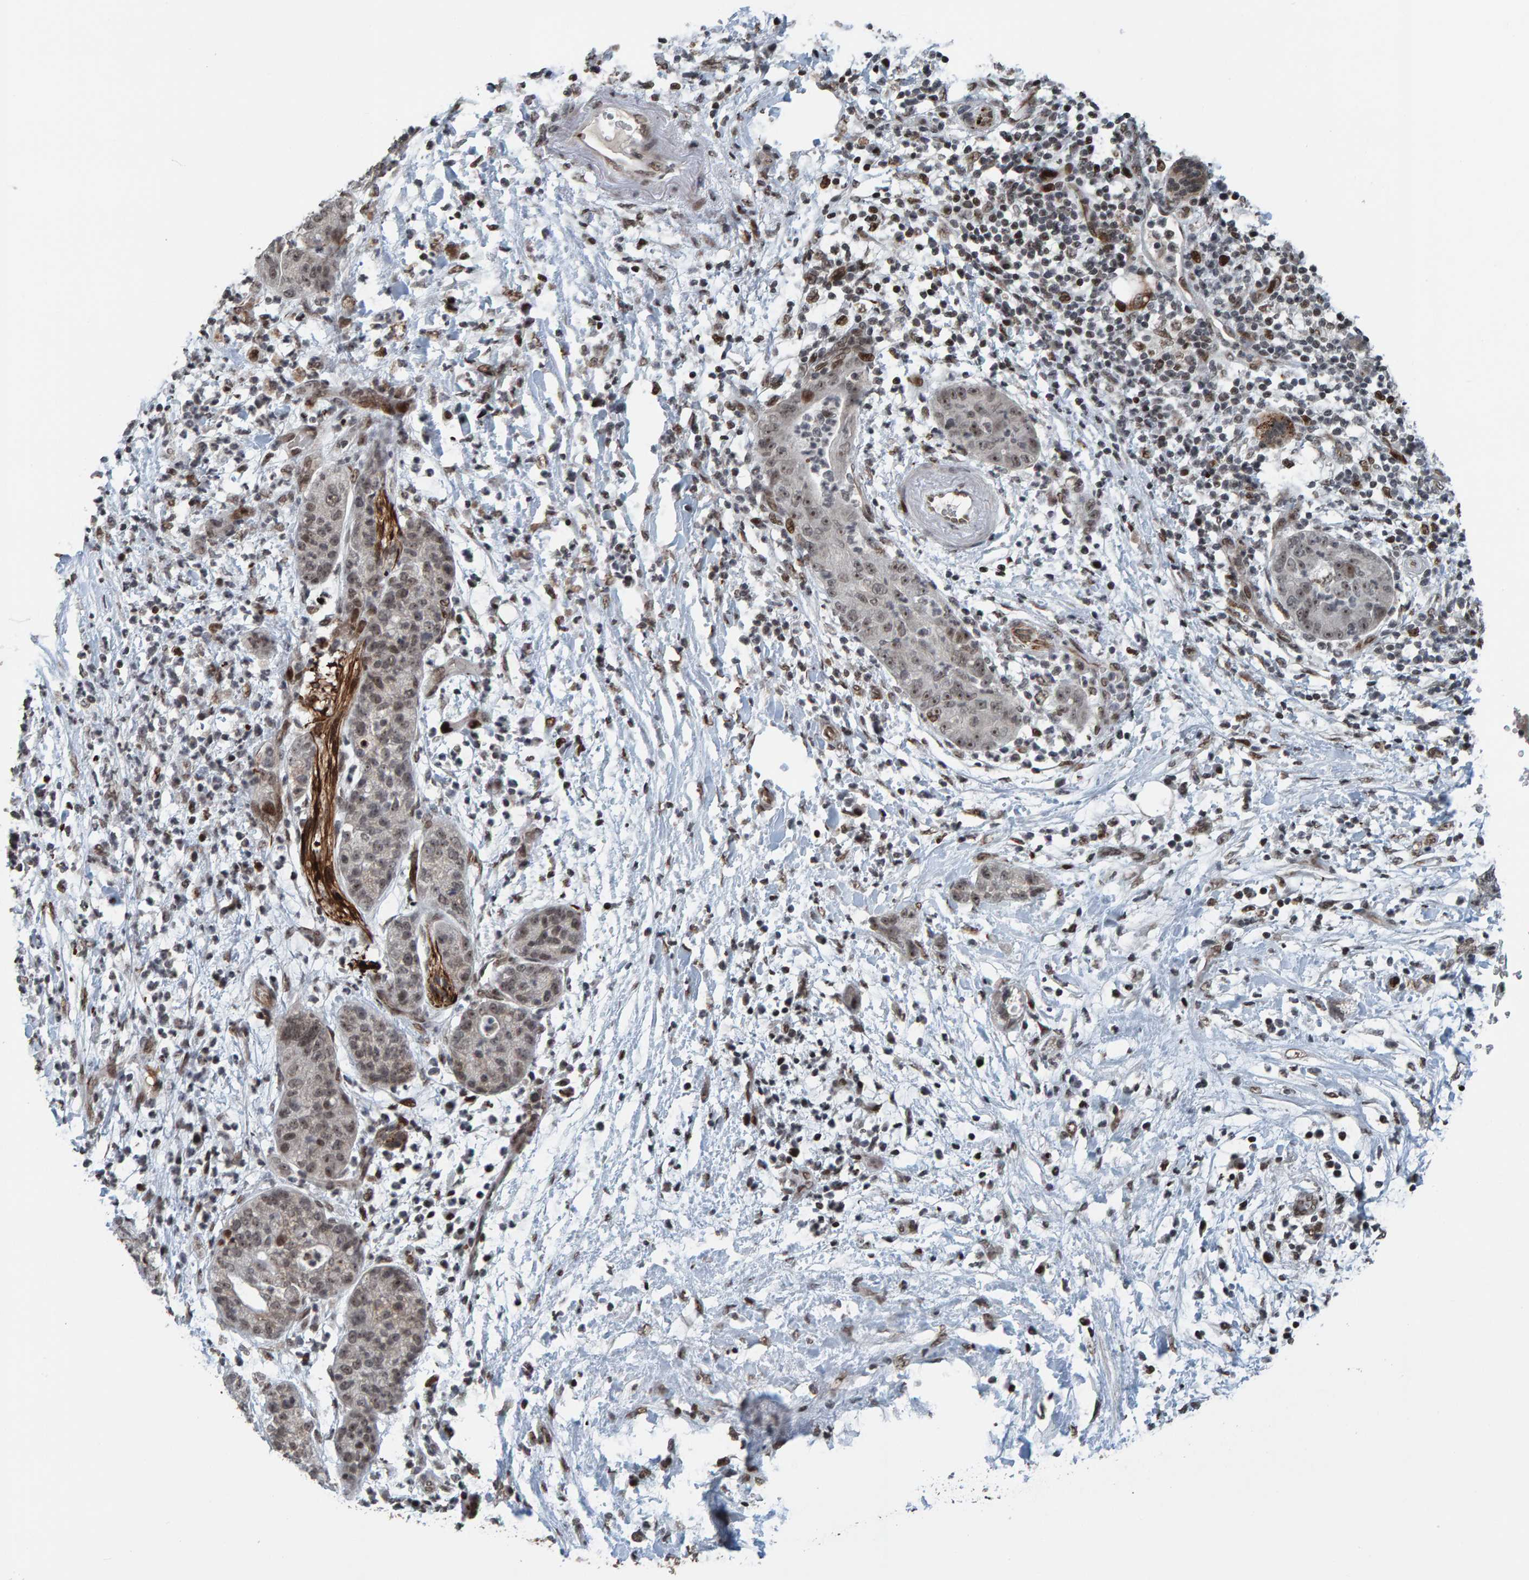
{"staining": {"intensity": "weak", "quantity": ">75%", "location": "cytoplasmic/membranous,nuclear"}, "tissue": "pancreatic cancer", "cell_type": "Tumor cells", "image_type": "cancer", "snomed": [{"axis": "morphology", "description": "Adenocarcinoma, NOS"}, {"axis": "topography", "description": "Pancreas"}], "caption": "This image displays IHC staining of human adenocarcinoma (pancreatic), with low weak cytoplasmic/membranous and nuclear positivity in about >75% of tumor cells.", "gene": "ZNF366", "patient": {"sex": "female", "age": 78}}